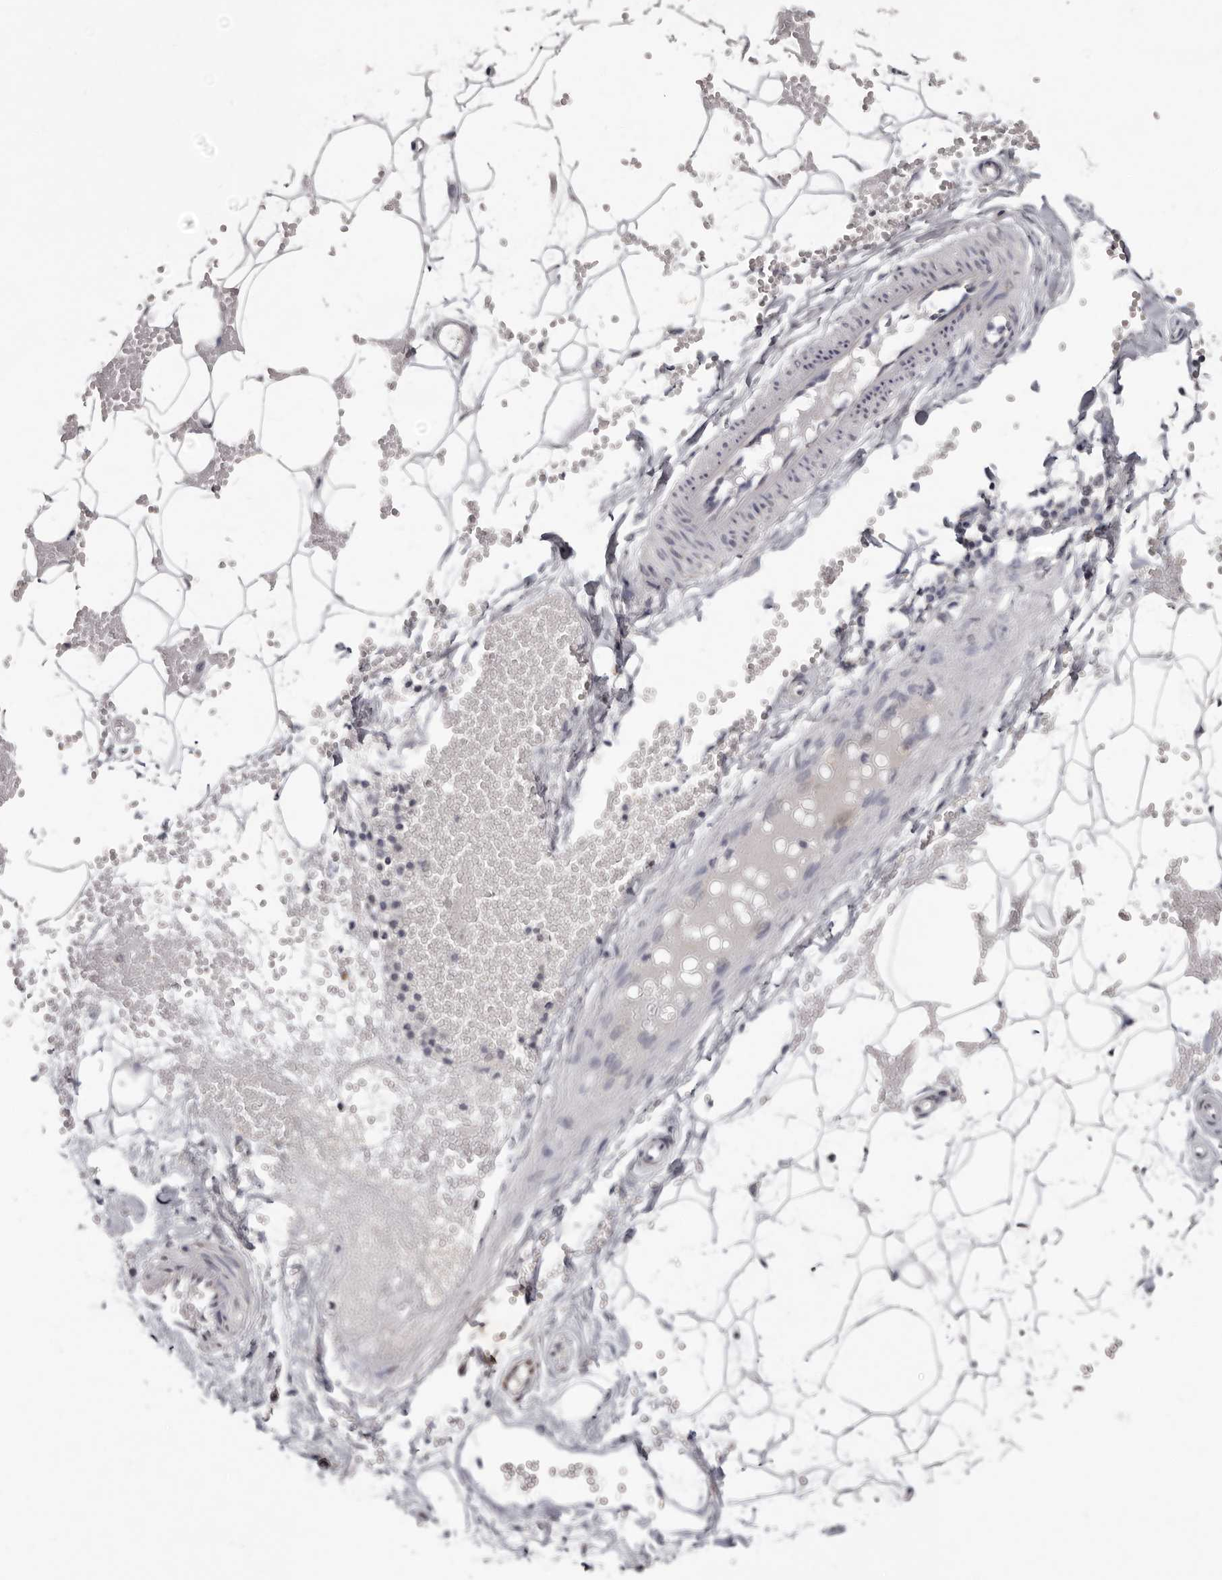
{"staining": {"intensity": "negative", "quantity": "none", "location": "none"}, "tissue": "adipose tissue", "cell_type": "Adipocytes", "image_type": "normal", "snomed": [{"axis": "morphology", "description": "Normal tissue, NOS"}, {"axis": "topography", "description": "Breast"}], "caption": "Protein analysis of benign adipose tissue shows no significant staining in adipocytes. (DAB immunohistochemistry (IHC) visualized using brightfield microscopy, high magnification).", "gene": "LINGO2", "patient": {"sex": "female", "age": 23}}